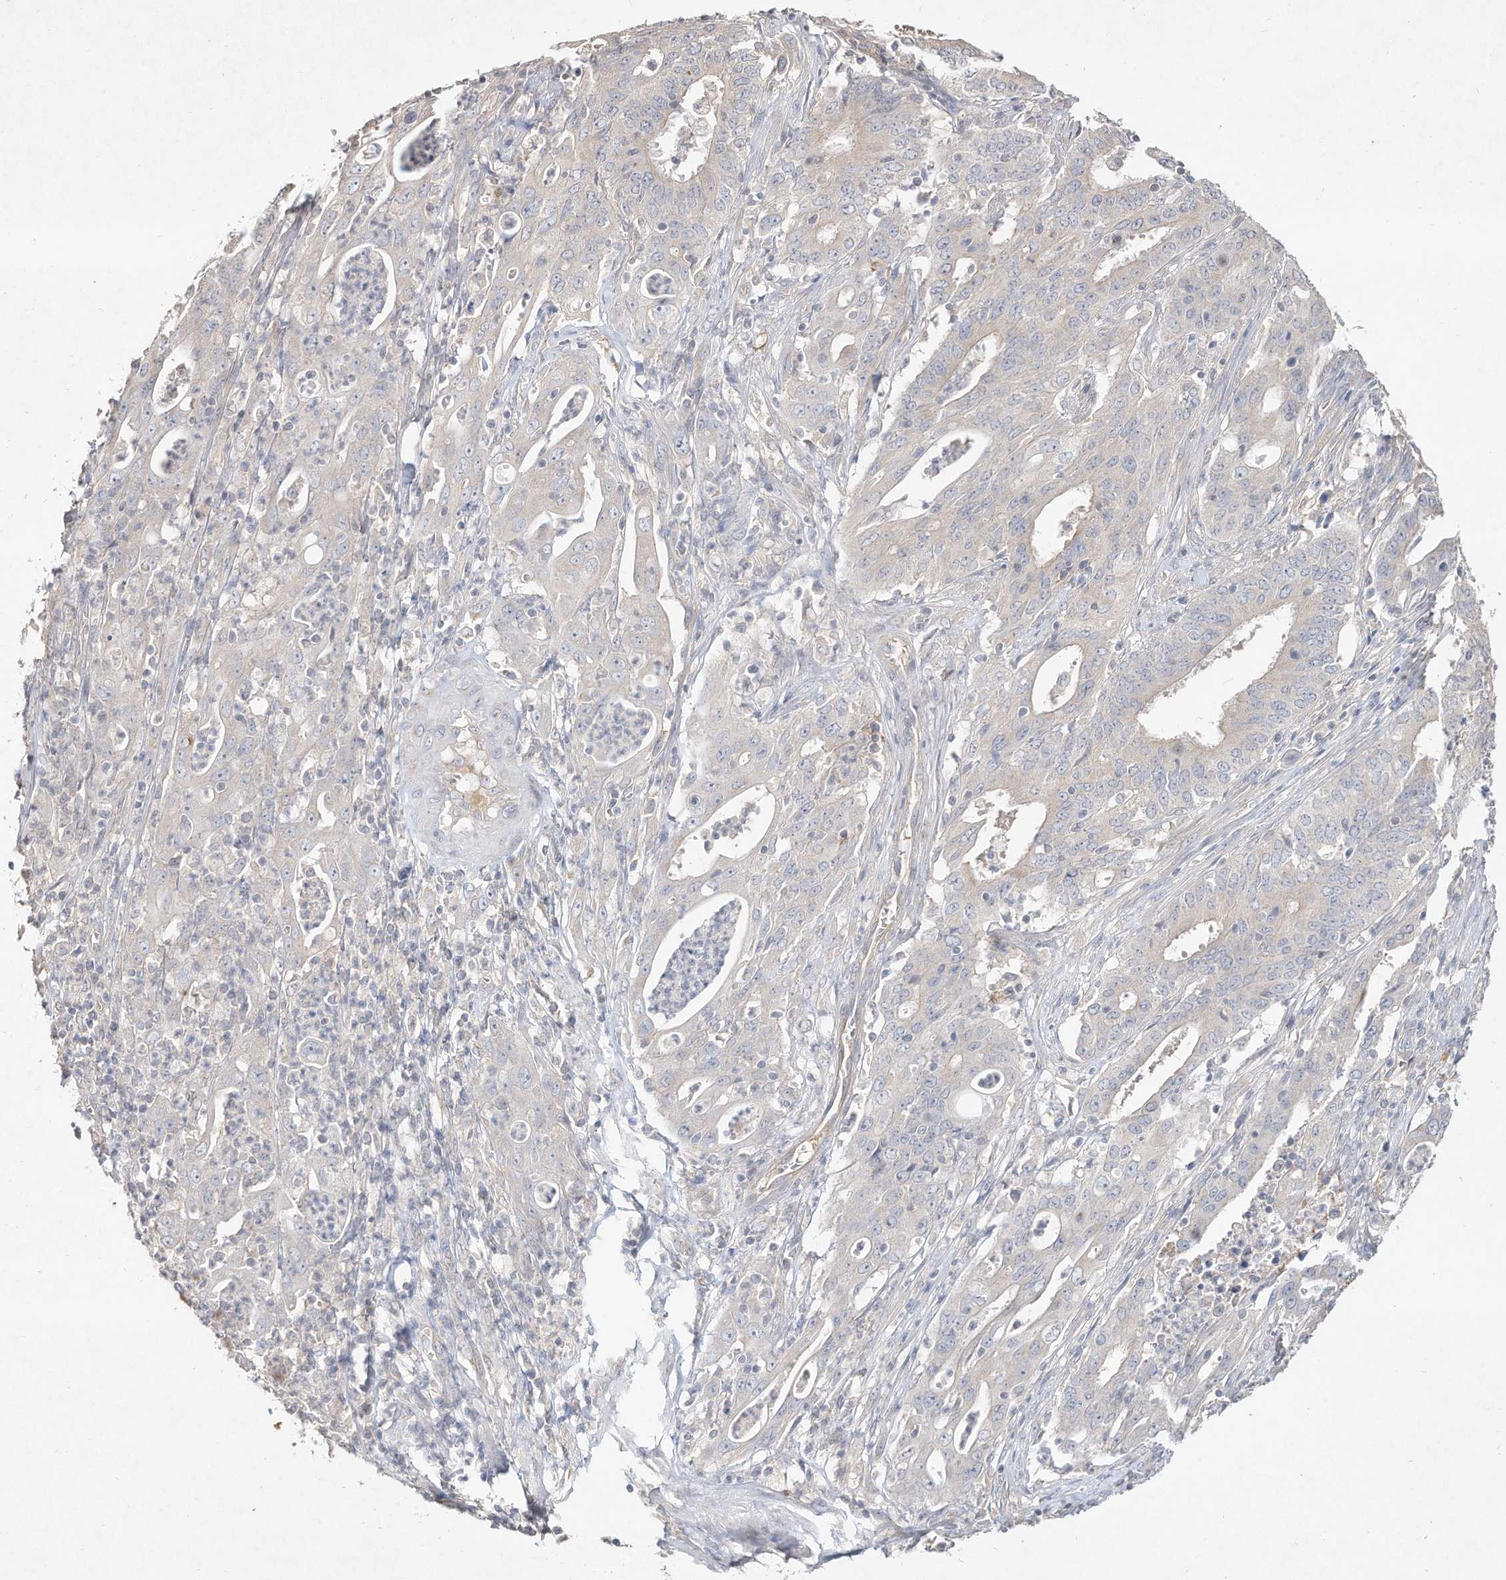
{"staining": {"intensity": "negative", "quantity": "none", "location": "none"}, "tissue": "cervical cancer", "cell_type": "Tumor cells", "image_type": "cancer", "snomed": [{"axis": "morphology", "description": "Adenocarcinoma, NOS"}, {"axis": "topography", "description": "Cervix"}], "caption": "Photomicrograph shows no protein expression in tumor cells of cervical cancer tissue. The staining was performed using DAB (3,3'-diaminobenzidine) to visualize the protein expression in brown, while the nuclei were stained in blue with hematoxylin (Magnification: 20x).", "gene": "DYNC1I2", "patient": {"sex": "female", "age": 44}}